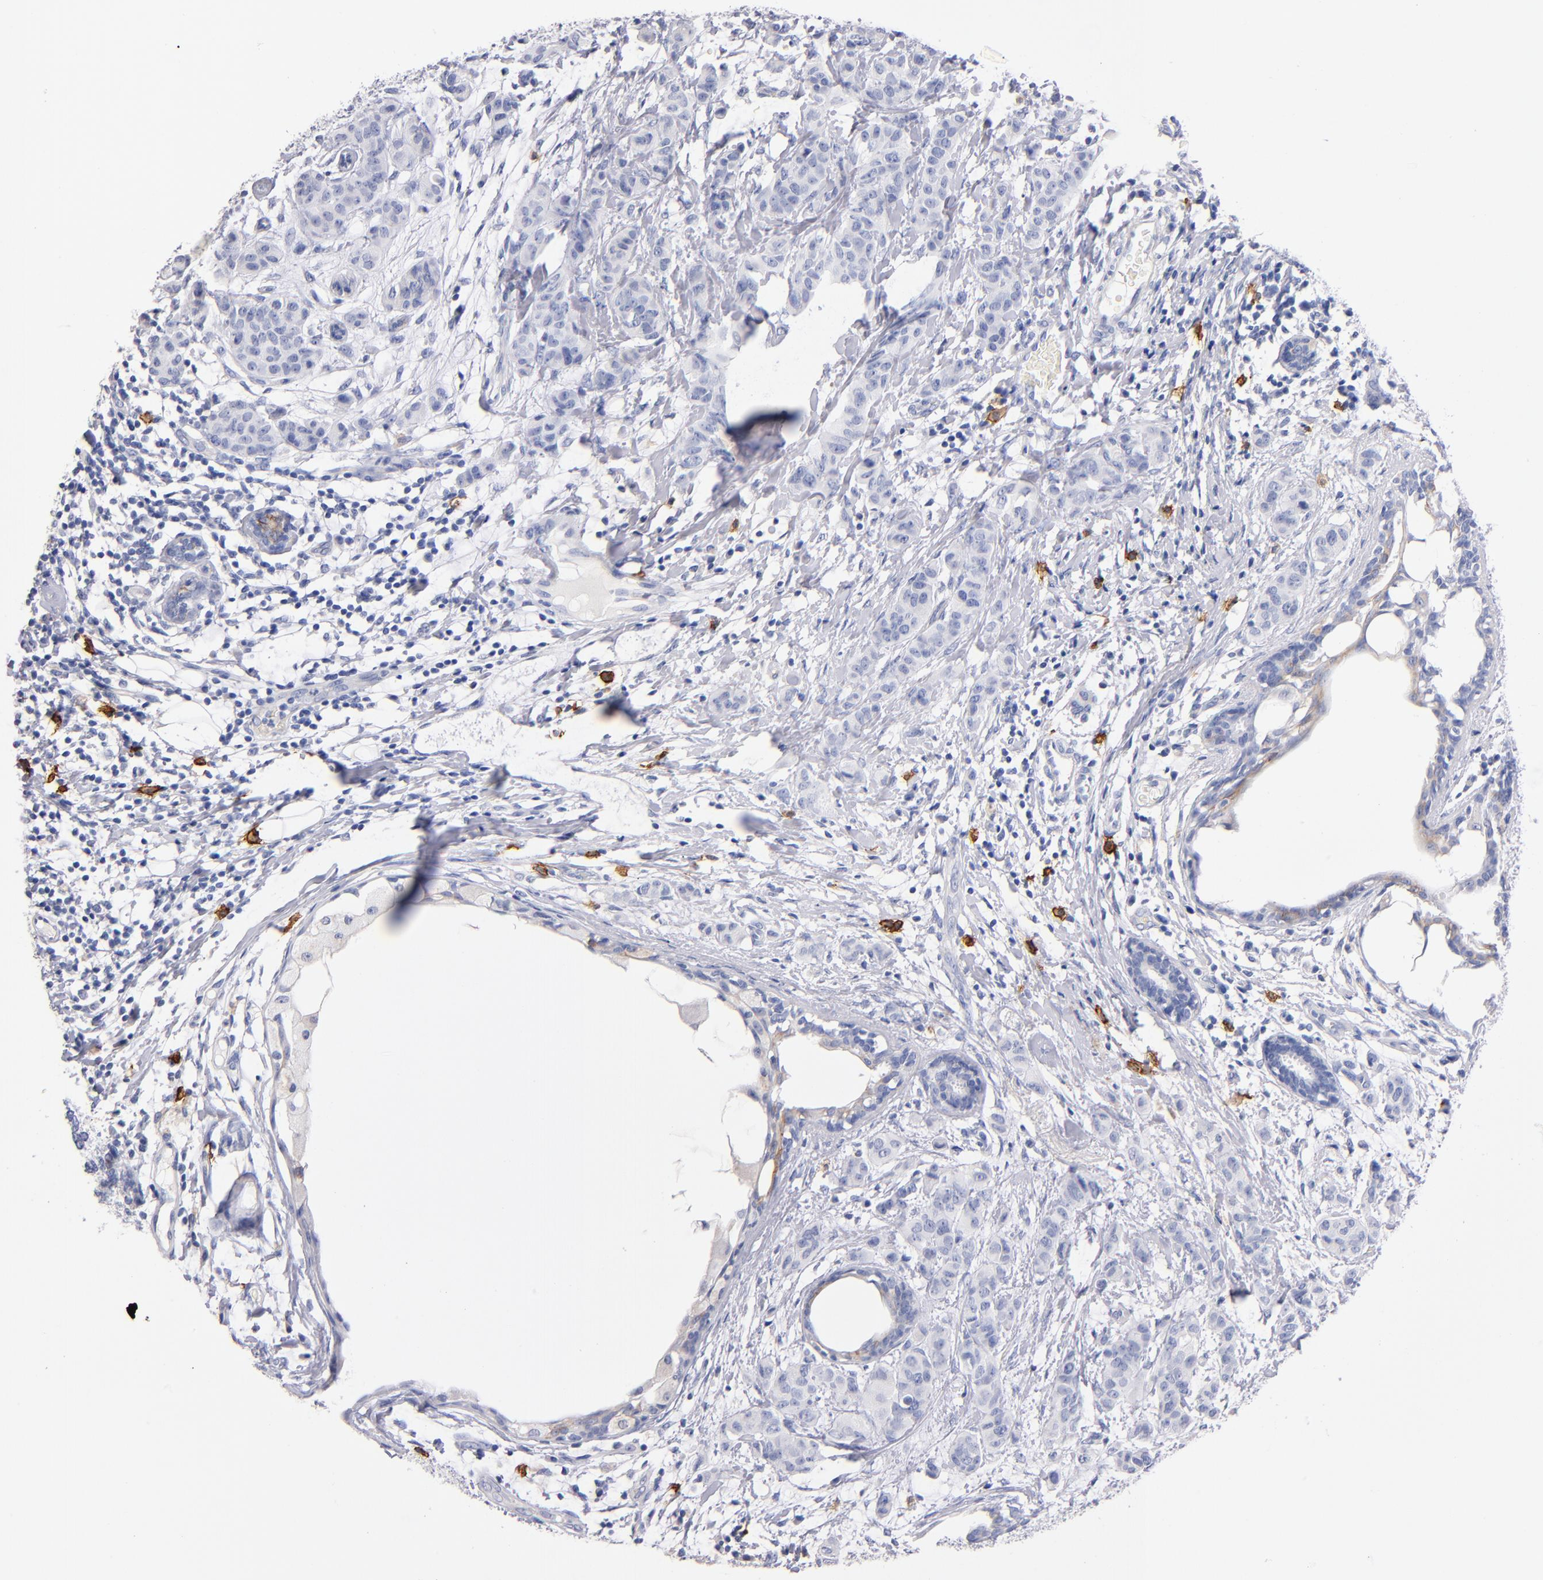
{"staining": {"intensity": "negative", "quantity": "none", "location": "none"}, "tissue": "breast cancer", "cell_type": "Tumor cells", "image_type": "cancer", "snomed": [{"axis": "morphology", "description": "Duct carcinoma"}, {"axis": "topography", "description": "Breast"}], "caption": "IHC micrograph of neoplastic tissue: human breast cancer (invasive ductal carcinoma) stained with DAB (3,3'-diaminobenzidine) displays no significant protein staining in tumor cells.", "gene": "KIT", "patient": {"sex": "female", "age": 40}}